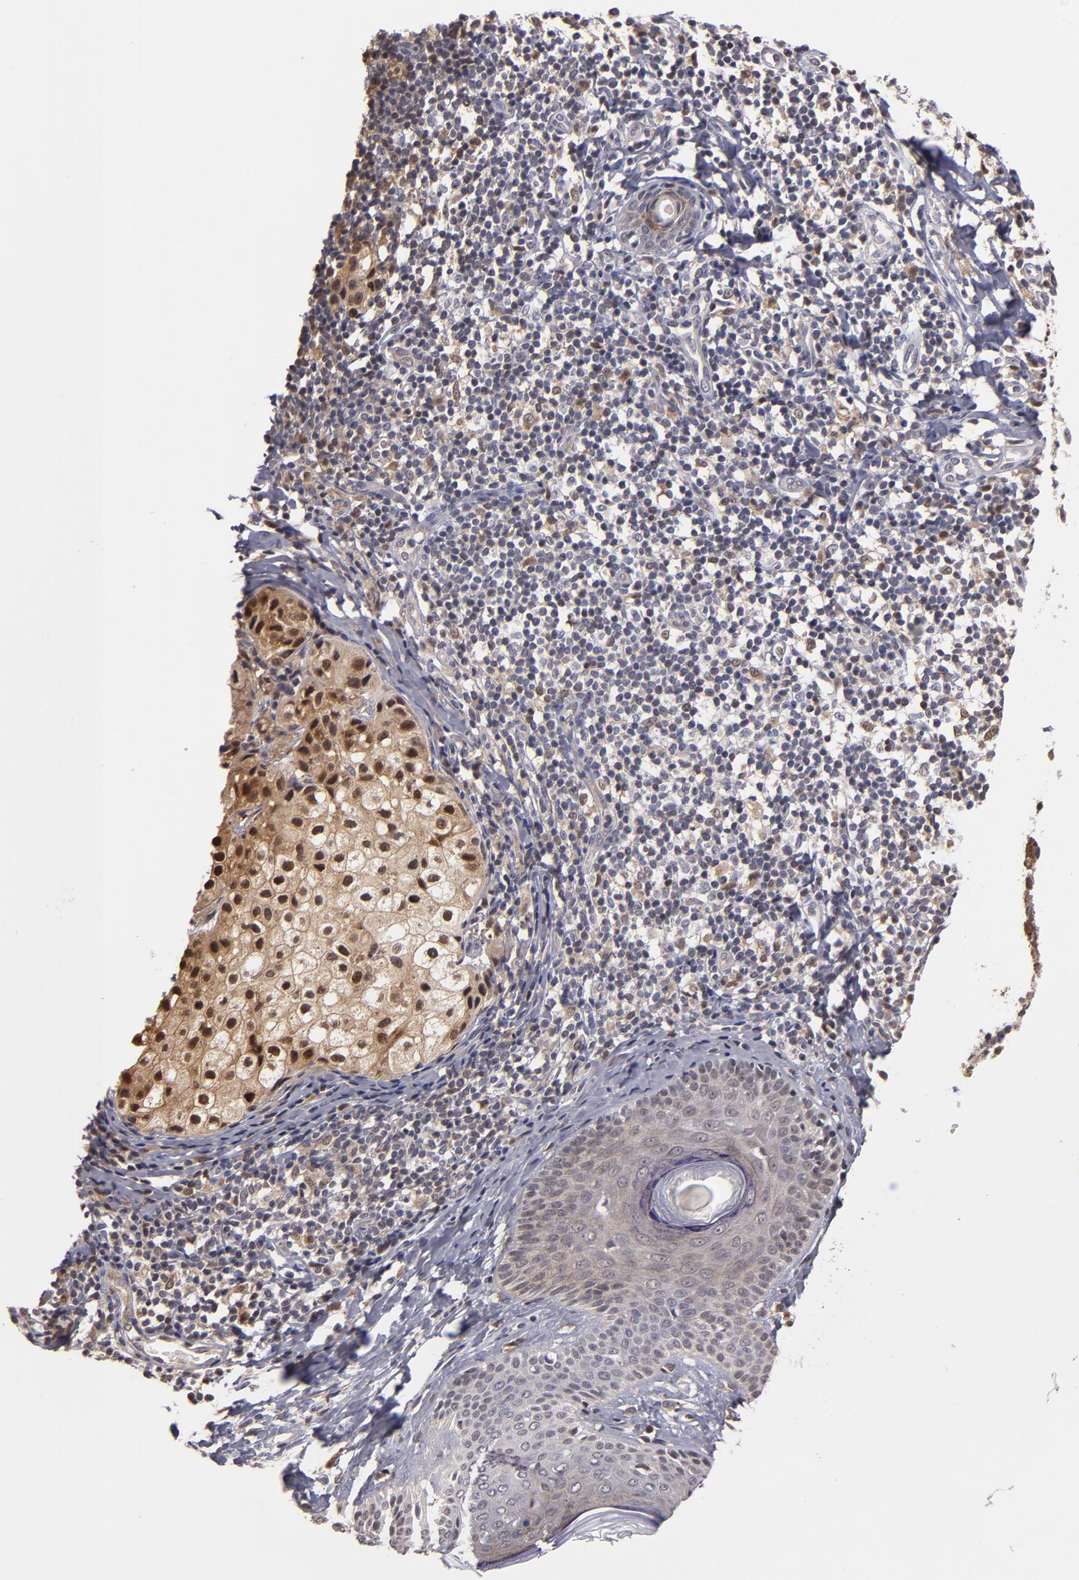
{"staining": {"intensity": "moderate", "quantity": ">75%", "location": "cytoplasmic/membranous"}, "tissue": "melanoma", "cell_type": "Tumor cells", "image_type": "cancer", "snomed": [{"axis": "morphology", "description": "Malignant melanoma, NOS"}, {"axis": "topography", "description": "Skin"}], "caption": "Protein expression analysis of malignant melanoma exhibits moderate cytoplasmic/membranous expression in about >75% of tumor cells.", "gene": "CASP1", "patient": {"sex": "male", "age": 23}}